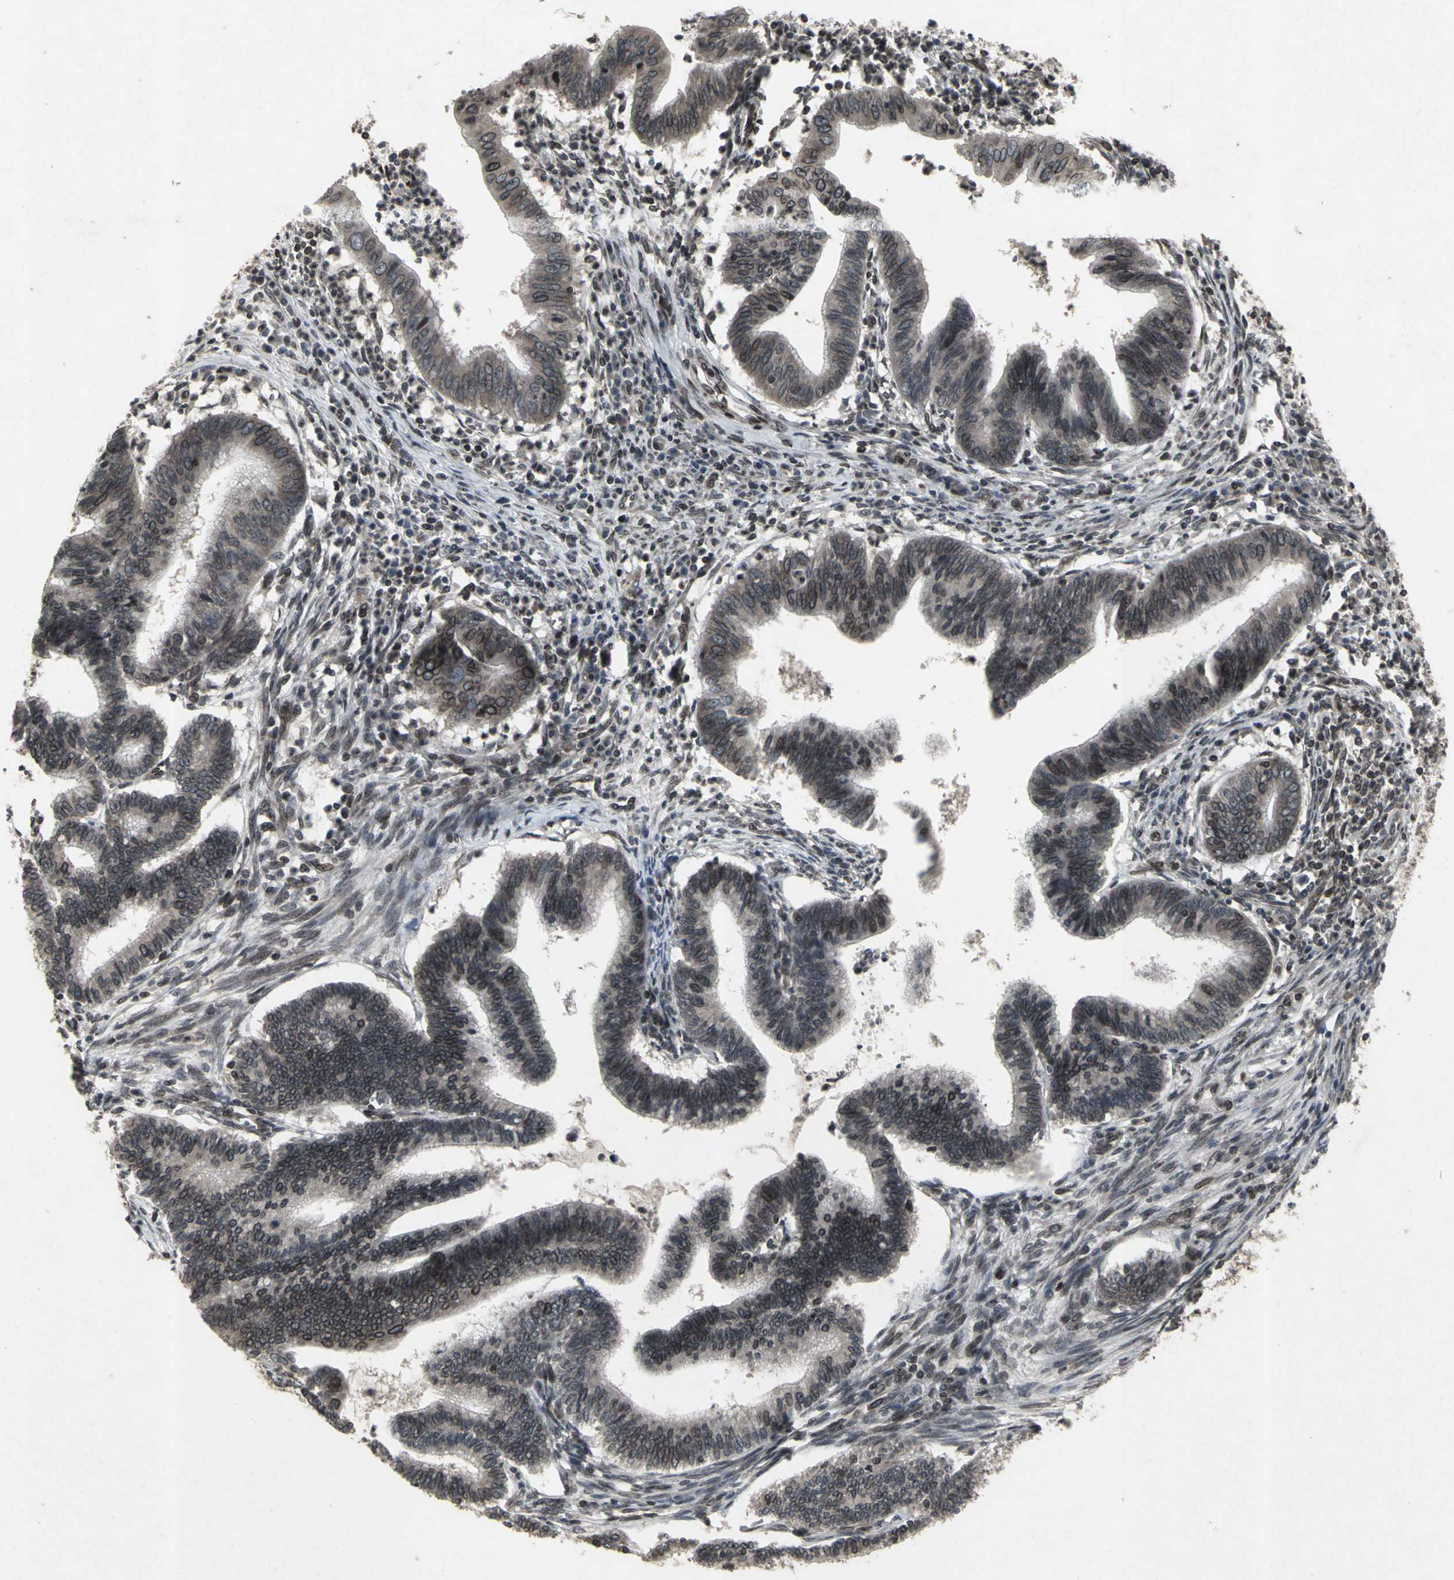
{"staining": {"intensity": "moderate", "quantity": ">75%", "location": "nuclear"}, "tissue": "cervical cancer", "cell_type": "Tumor cells", "image_type": "cancer", "snomed": [{"axis": "morphology", "description": "Adenocarcinoma, NOS"}, {"axis": "topography", "description": "Cervix"}], "caption": "Moderate nuclear positivity is appreciated in approximately >75% of tumor cells in cervical cancer.", "gene": "SH2B3", "patient": {"sex": "female", "age": 36}}